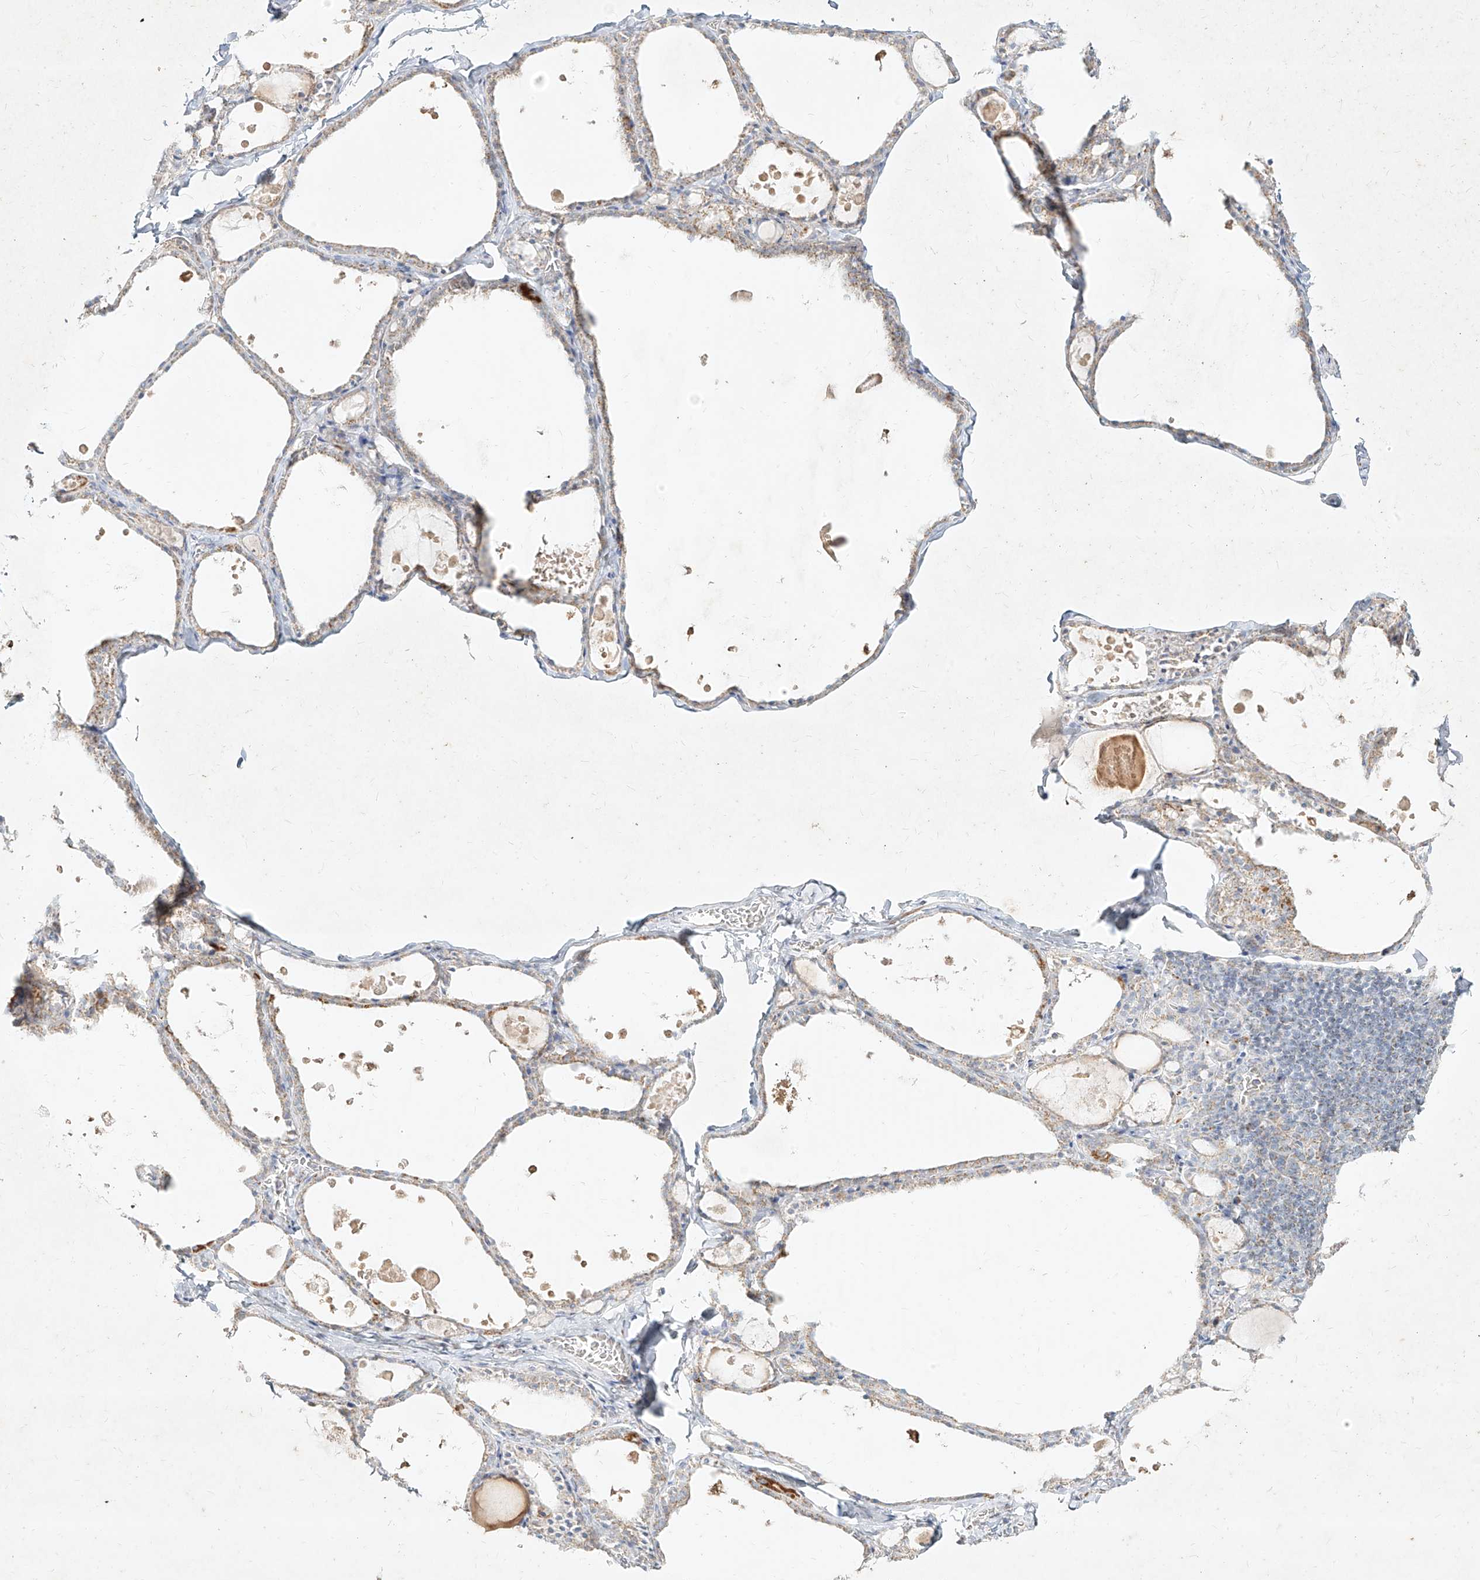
{"staining": {"intensity": "weak", "quantity": "25%-75%", "location": "cytoplasmic/membranous"}, "tissue": "thyroid gland", "cell_type": "Glandular cells", "image_type": "normal", "snomed": [{"axis": "morphology", "description": "Normal tissue, NOS"}, {"axis": "topography", "description": "Thyroid gland"}], "caption": "This histopathology image reveals immunohistochemistry (IHC) staining of benign thyroid gland, with low weak cytoplasmic/membranous expression in about 25%-75% of glandular cells.", "gene": "MTX2", "patient": {"sex": "male", "age": 56}}